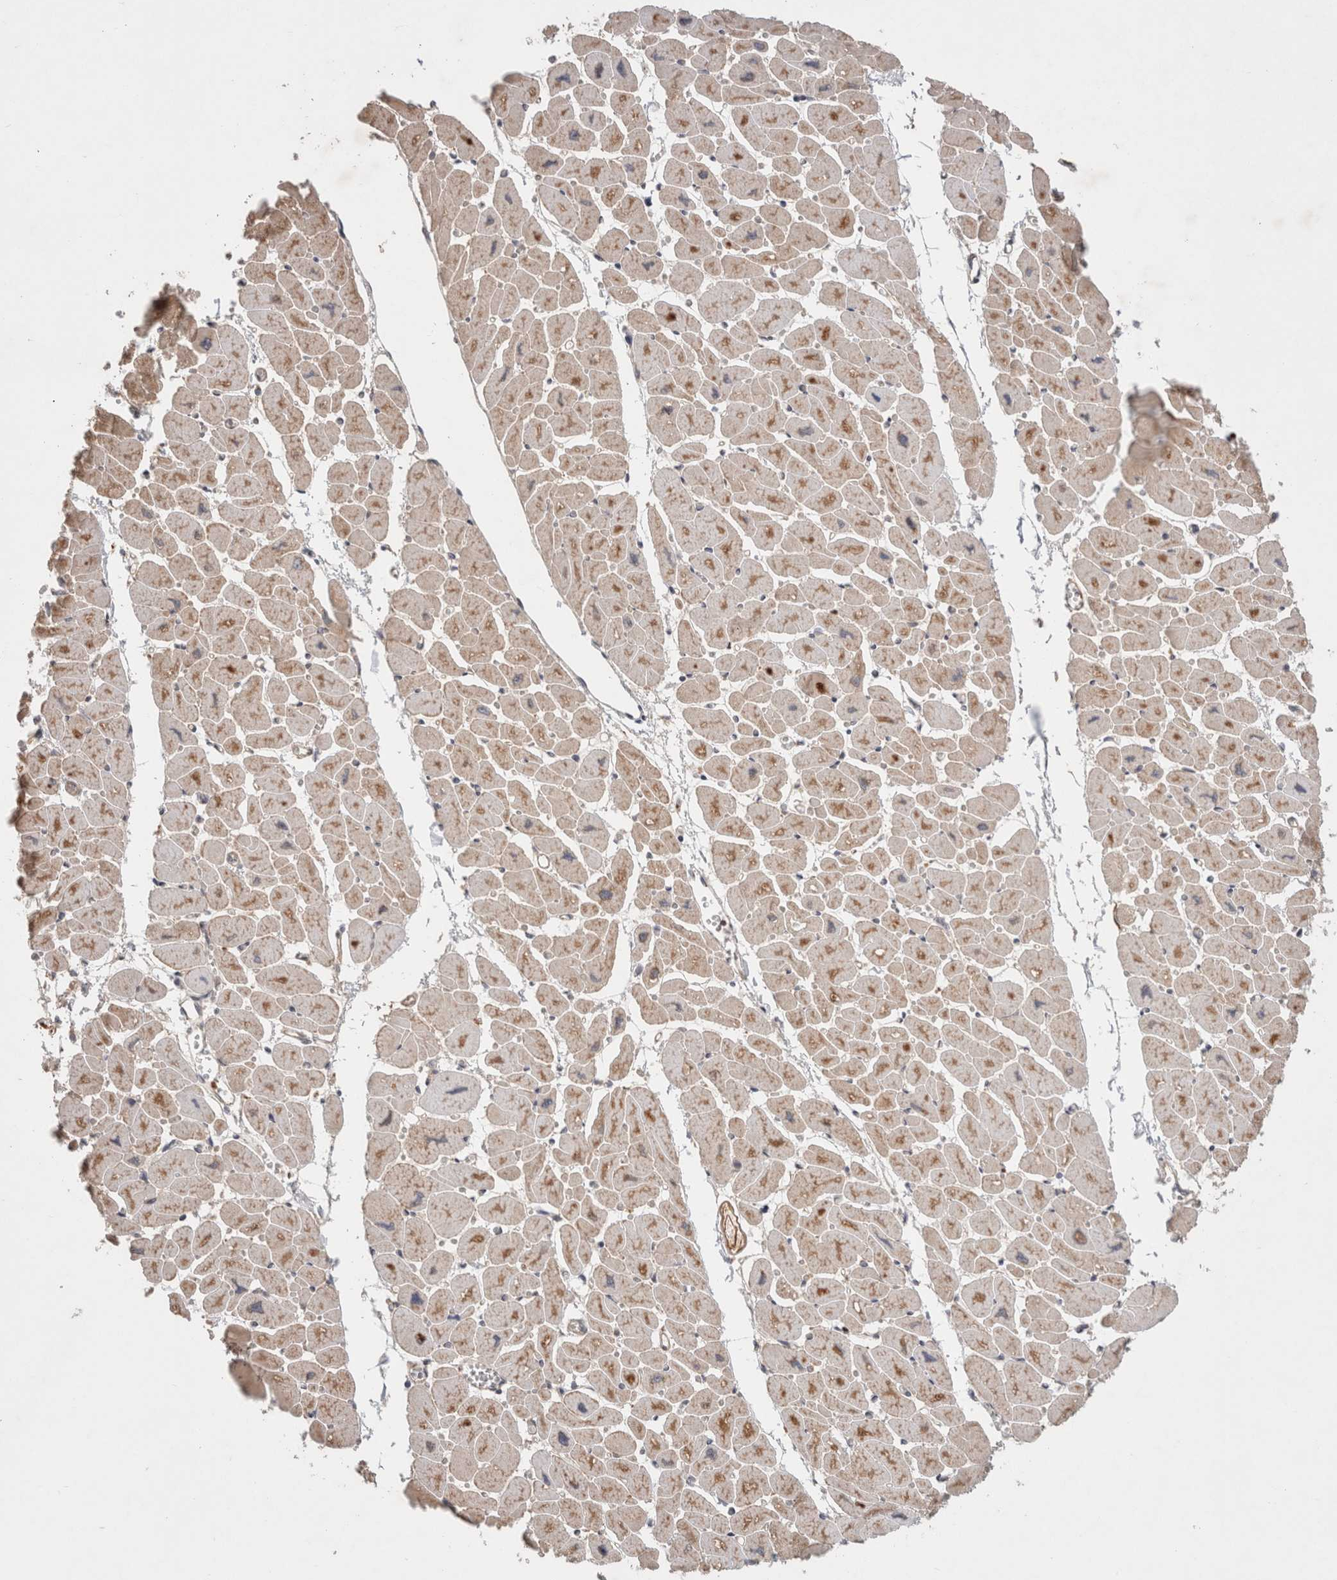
{"staining": {"intensity": "moderate", "quantity": ">75%", "location": "cytoplasmic/membranous"}, "tissue": "heart muscle", "cell_type": "Cardiomyocytes", "image_type": "normal", "snomed": [{"axis": "morphology", "description": "Normal tissue, NOS"}, {"axis": "topography", "description": "Heart"}], "caption": "Immunohistochemistry histopathology image of benign human heart muscle stained for a protein (brown), which shows medium levels of moderate cytoplasmic/membranous staining in about >75% of cardiomyocytes.", "gene": "HROB", "patient": {"sex": "female", "age": 54}}